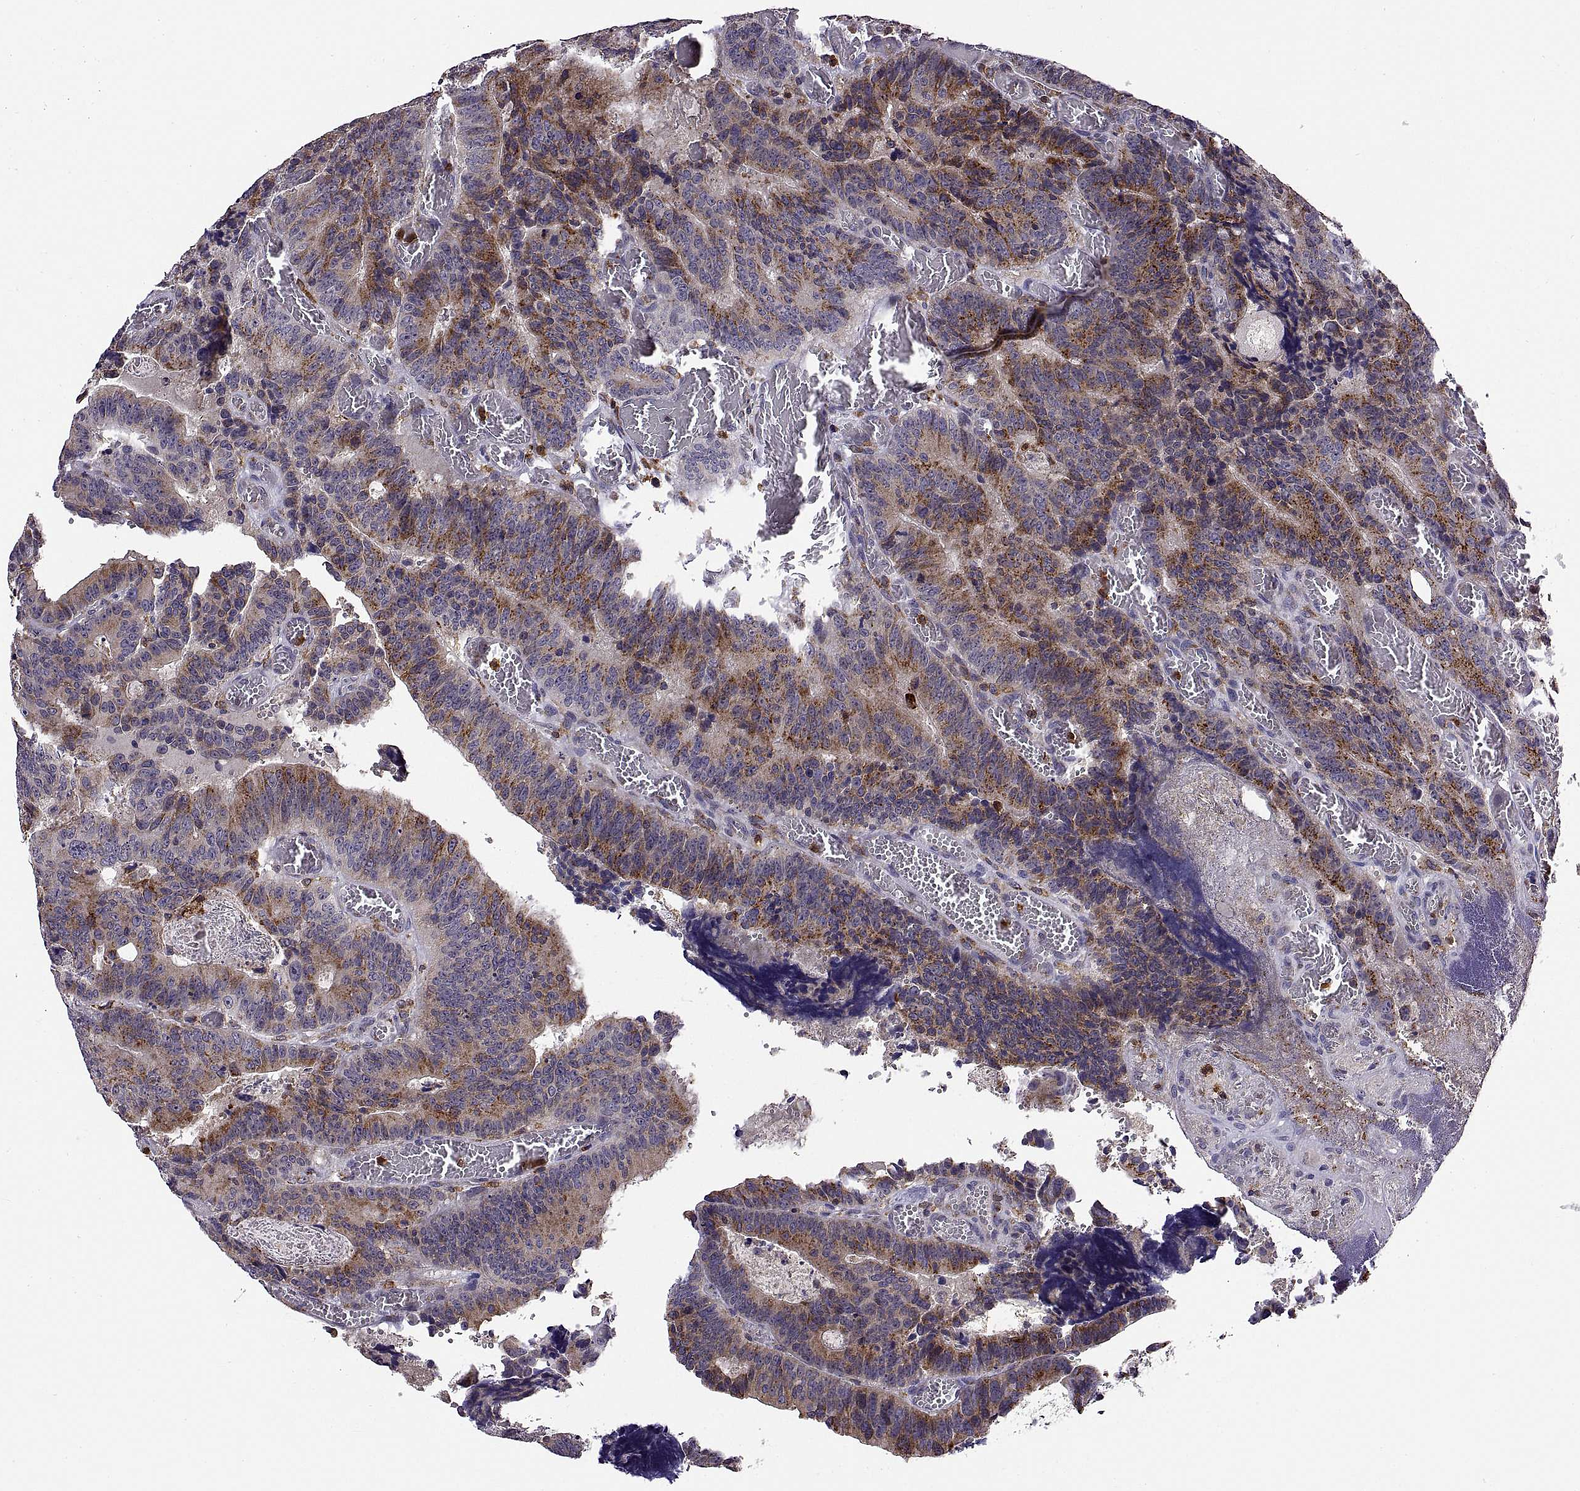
{"staining": {"intensity": "moderate", "quantity": "25%-75%", "location": "cytoplasmic/membranous"}, "tissue": "colorectal cancer", "cell_type": "Tumor cells", "image_type": "cancer", "snomed": [{"axis": "morphology", "description": "Adenocarcinoma, NOS"}, {"axis": "topography", "description": "Colon"}], "caption": "This is an image of IHC staining of colorectal adenocarcinoma, which shows moderate staining in the cytoplasmic/membranous of tumor cells.", "gene": "ACAP1", "patient": {"sex": "female", "age": 82}}